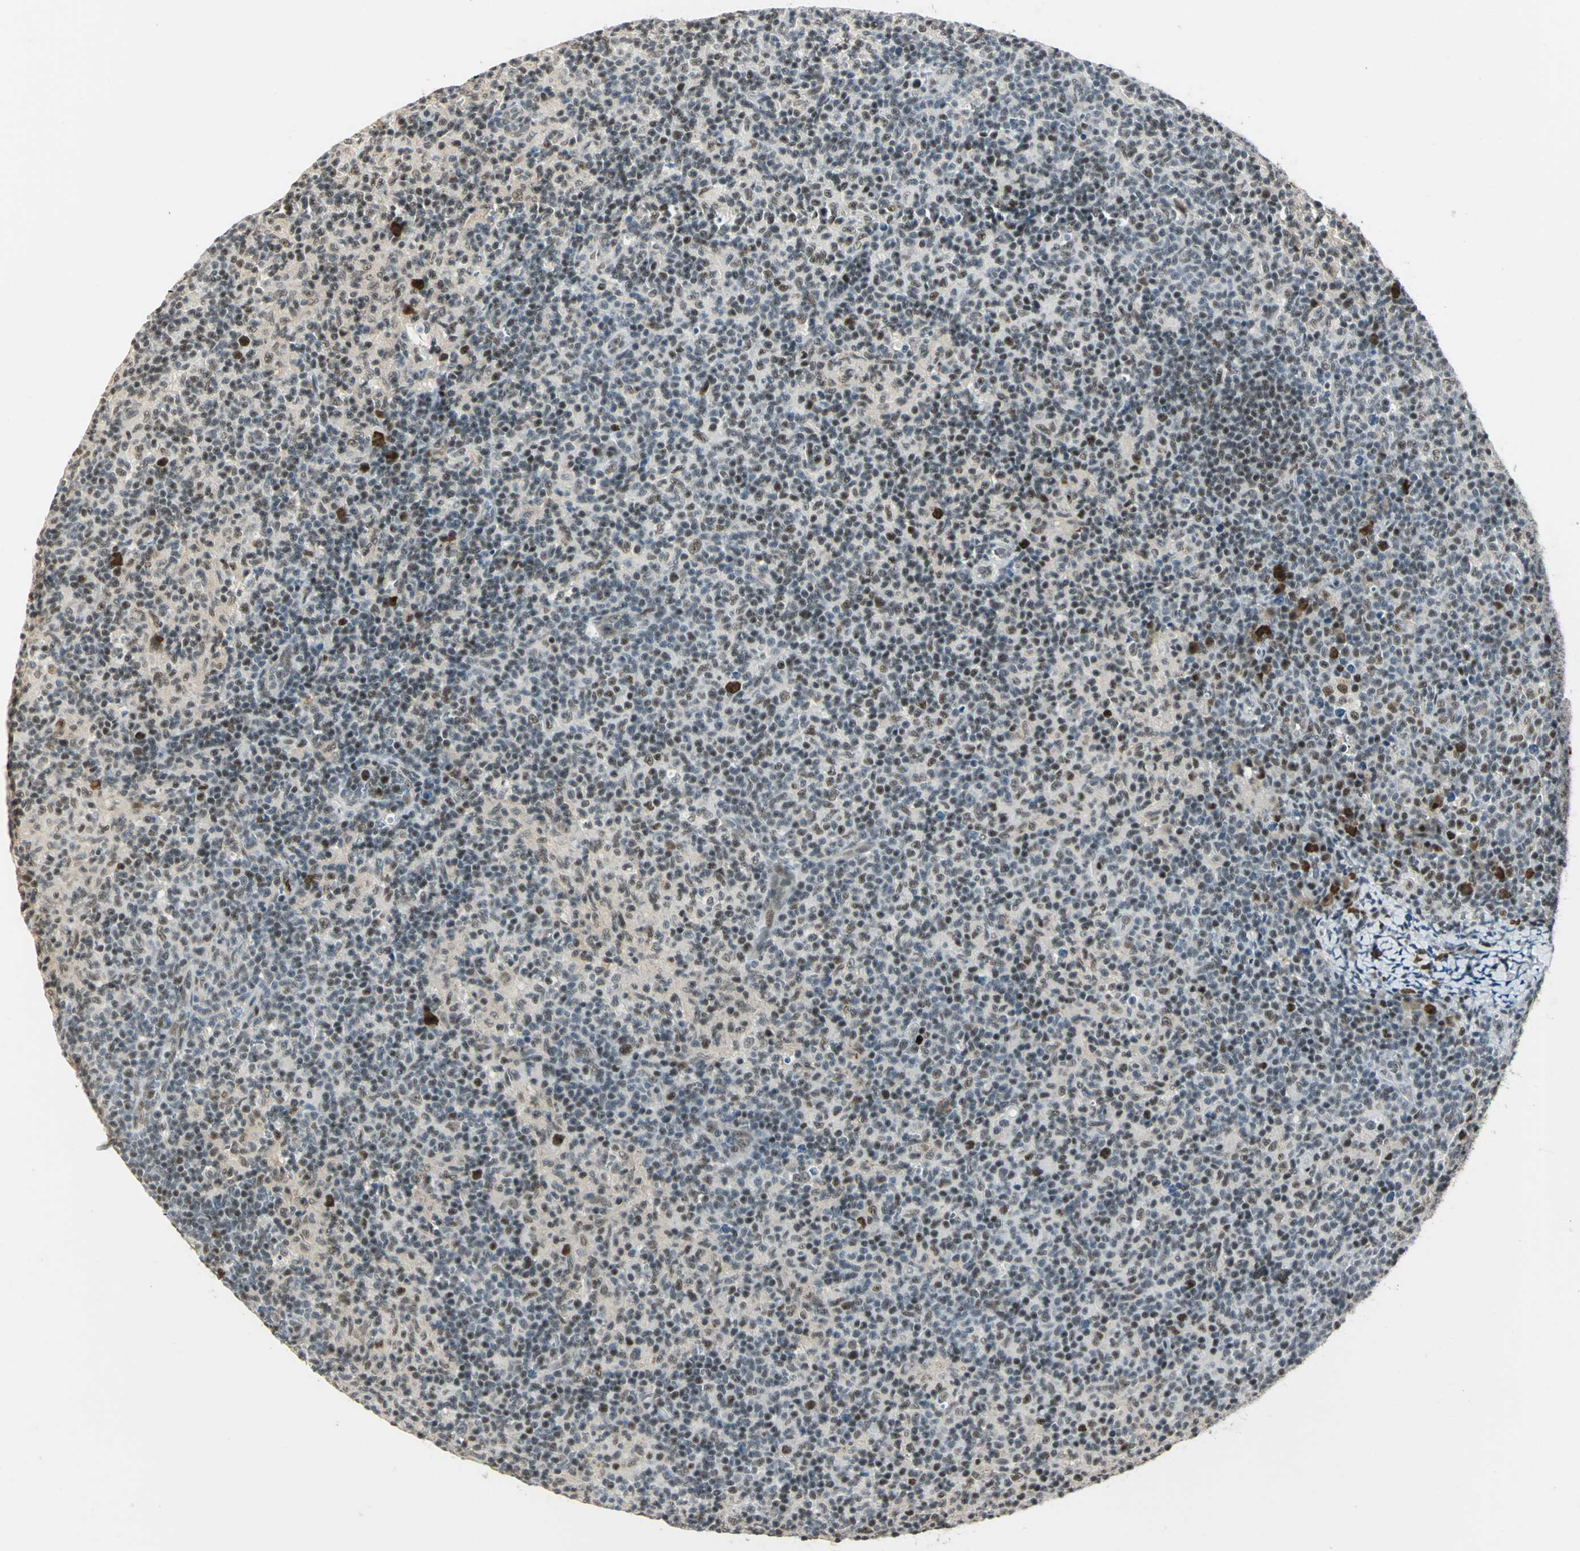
{"staining": {"intensity": "strong", "quantity": ">75%", "location": "nuclear"}, "tissue": "lymph node", "cell_type": "Germinal center cells", "image_type": "normal", "snomed": [{"axis": "morphology", "description": "Normal tissue, NOS"}, {"axis": "morphology", "description": "Inflammation, NOS"}, {"axis": "topography", "description": "Lymph node"}], "caption": "Germinal center cells demonstrate high levels of strong nuclear expression in approximately >75% of cells in benign human lymph node.", "gene": "CCNT1", "patient": {"sex": "male", "age": 55}}